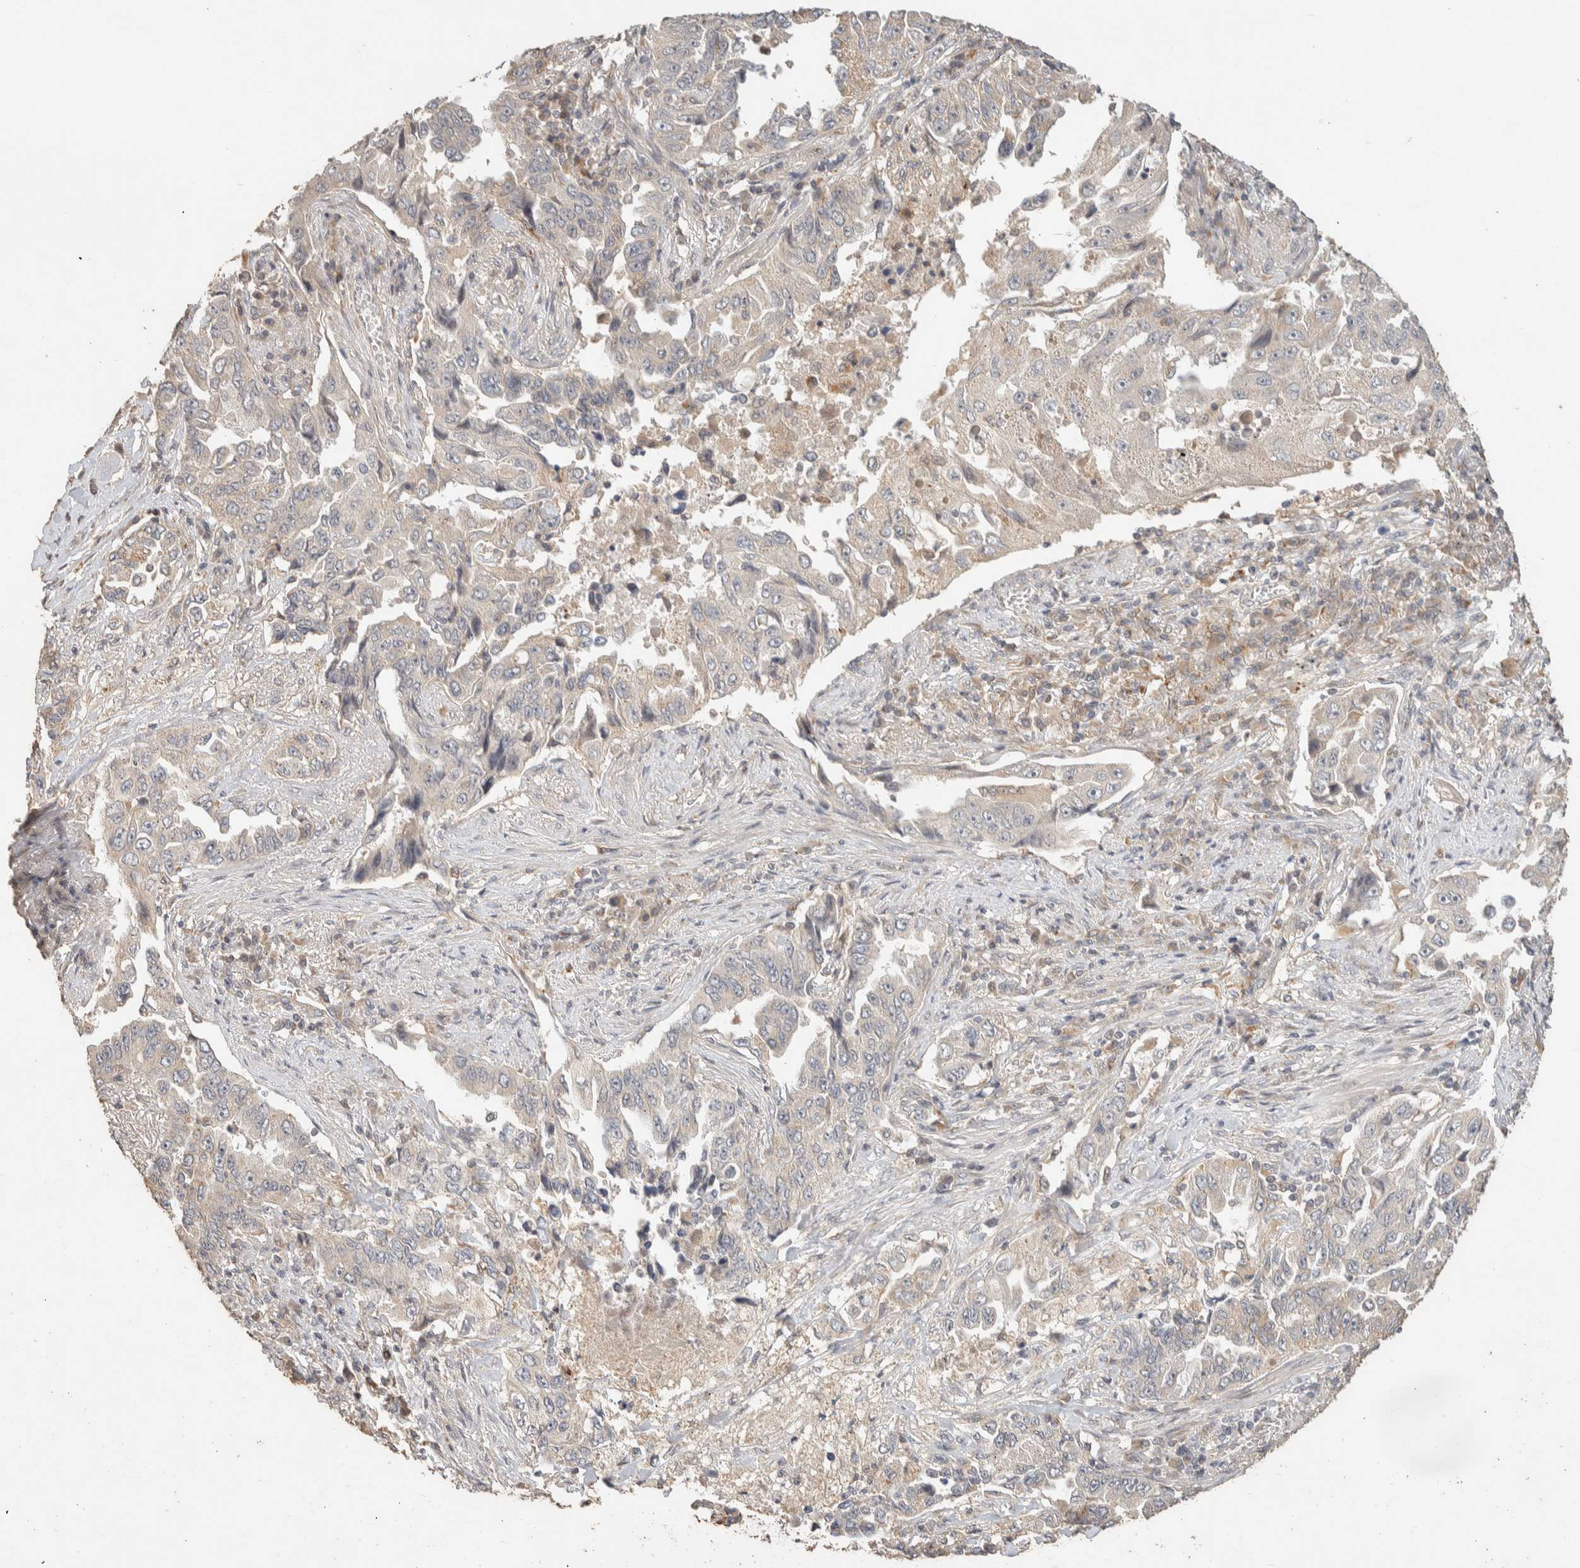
{"staining": {"intensity": "negative", "quantity": "none", "location": "none"}, "tissue": "lung cancer", "cell_type": "Tumor cells", "image_type": "cancer", "snomed": [{"axis": "morphology", "description": "Adenocarcinoma, NOS"}, {"axis": "topography", "description": "Lung"}], "caption": "There is no significant expression in tumor cells of adenocarcinoma (lung).", "gene": "ITPA", "patient": {"sex": "female", "age": 51}}